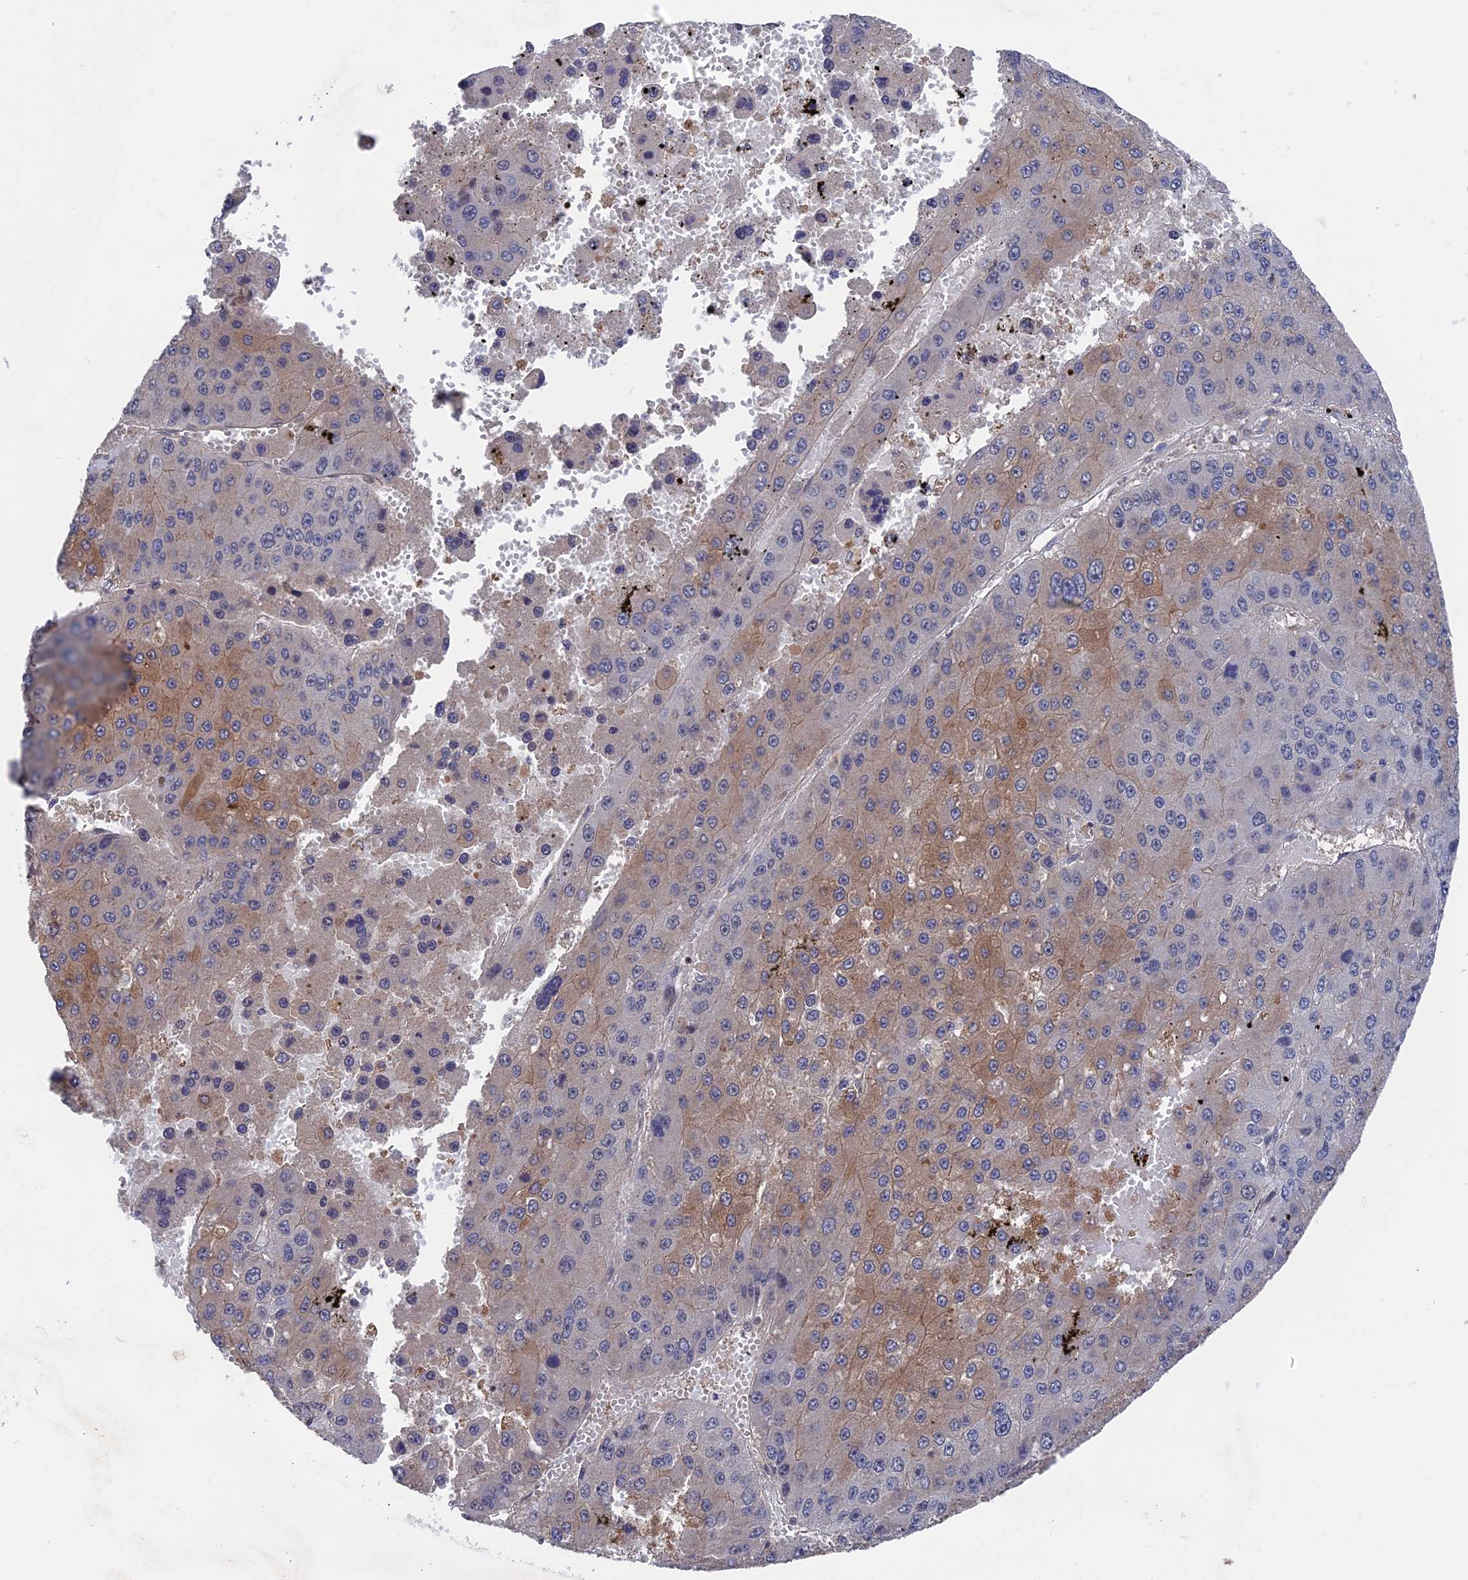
{"staining": {"intensity": "moderate", "quantity": "25%-75%", "location": "cytoplasmic/membranous"}, "tissue": "liver cancer", "cell_type": "Tumor cells", "image_type": "cancer", "snomed": [{"axis": "morphology", "description": "Carcinoma, Hepatocellular, NOS"}, {"axis": "topography", "description": "Liver"}], "caption": "Moderate cytoplasmic/membranous protein expression is identified in about 25%-75% of tumor cells in hepatocellular carcinoma (liver).", "gene": "NOSIP", "patient": {"sex": "female", "age": 73}}